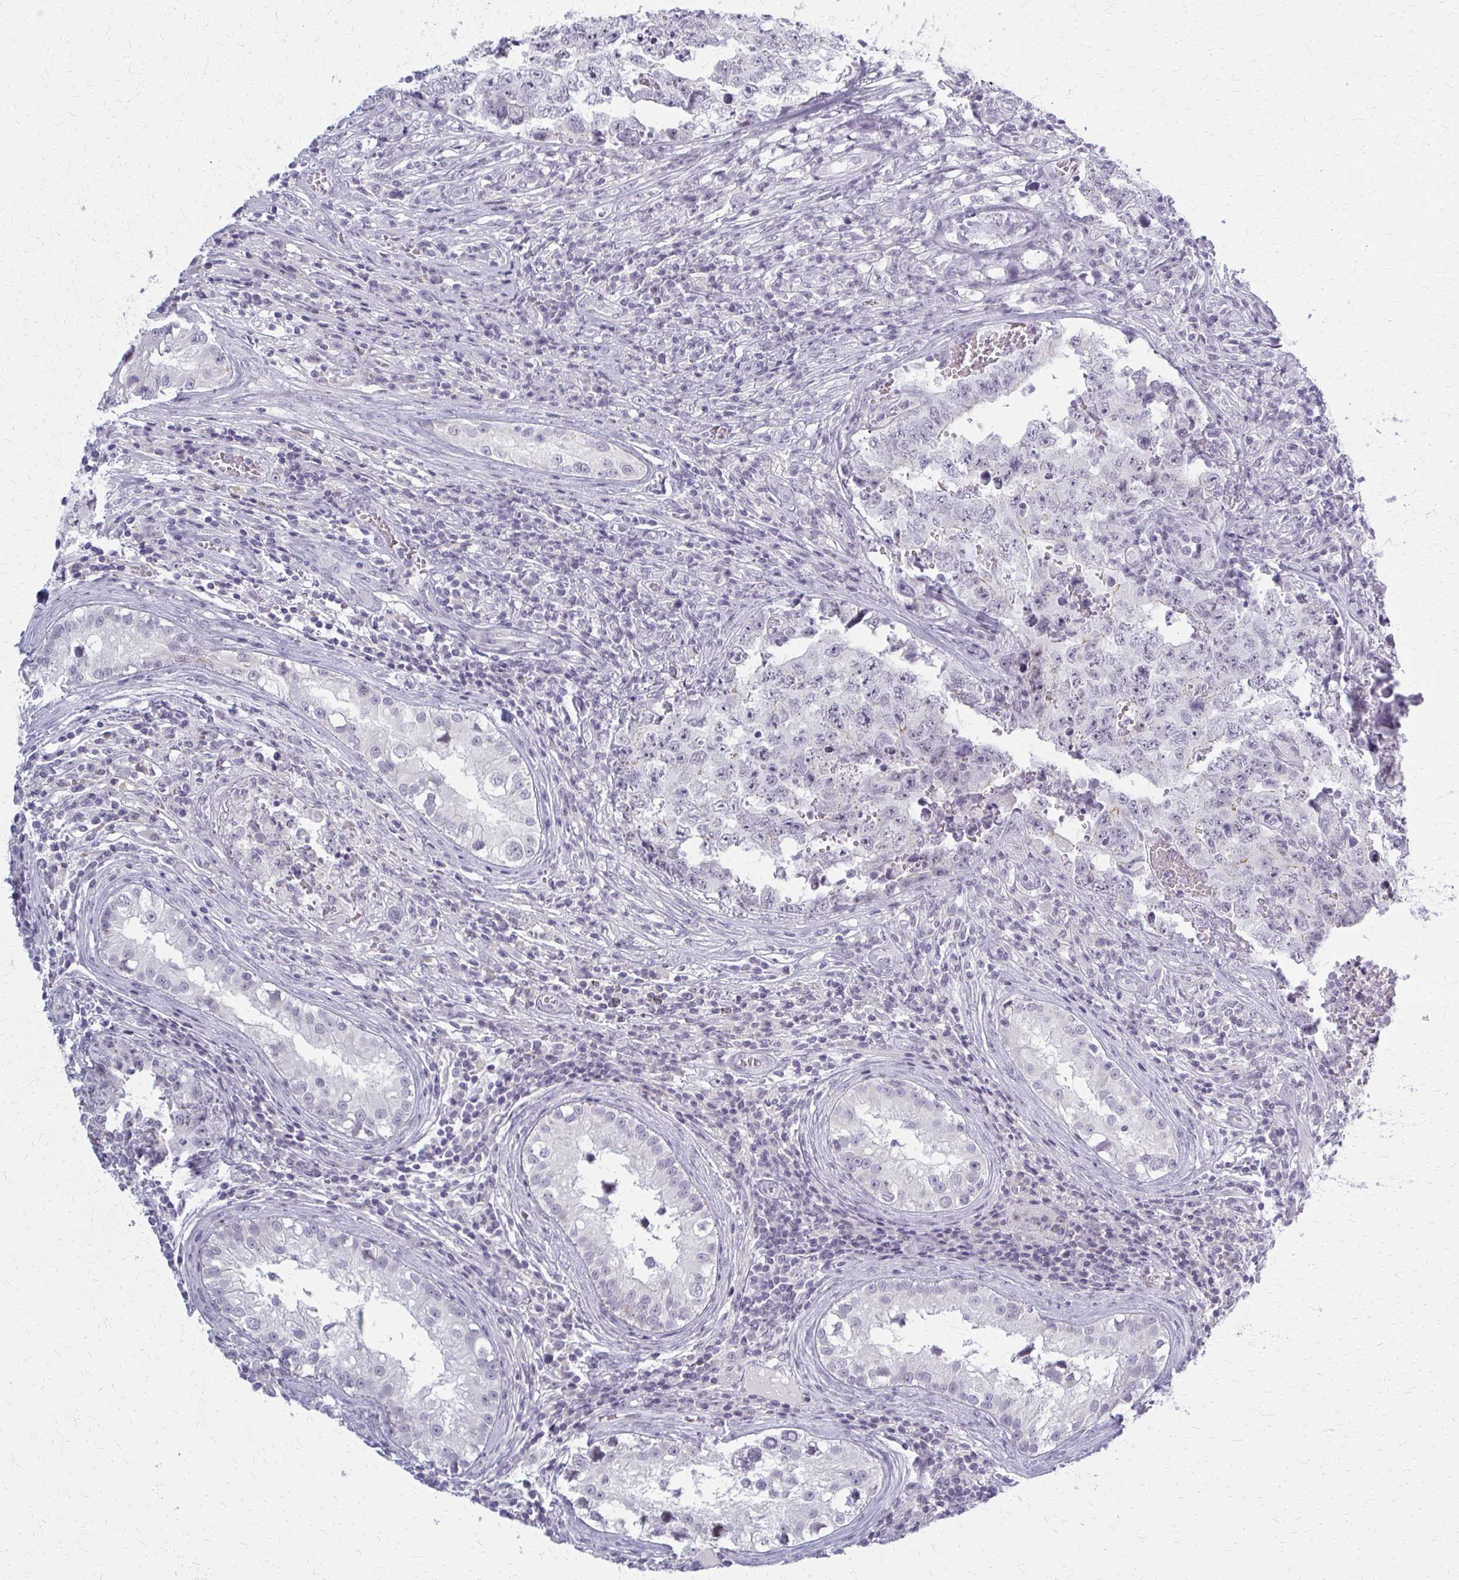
{"staining": {"intensity": "negative", "quantity": "none", "location": "none"}, "tissue": "testis cancer", "cell_type": "Tumor cells", "image_type": "cancer", "snomed": [{"axis": "morphology", "description": "Carcinoma, Embryonal, NOS"}, {"axis": "topography", "description": "Testis"}], "caption": "This histopathology image is of testis cancer stained with immunohistochemistry to label a protein in brown with the nuclei are counter-stained blue. There is no staining in tumor cells.", "gene": "CASQ2", "patient": {"sex": "male", "age": 25}}